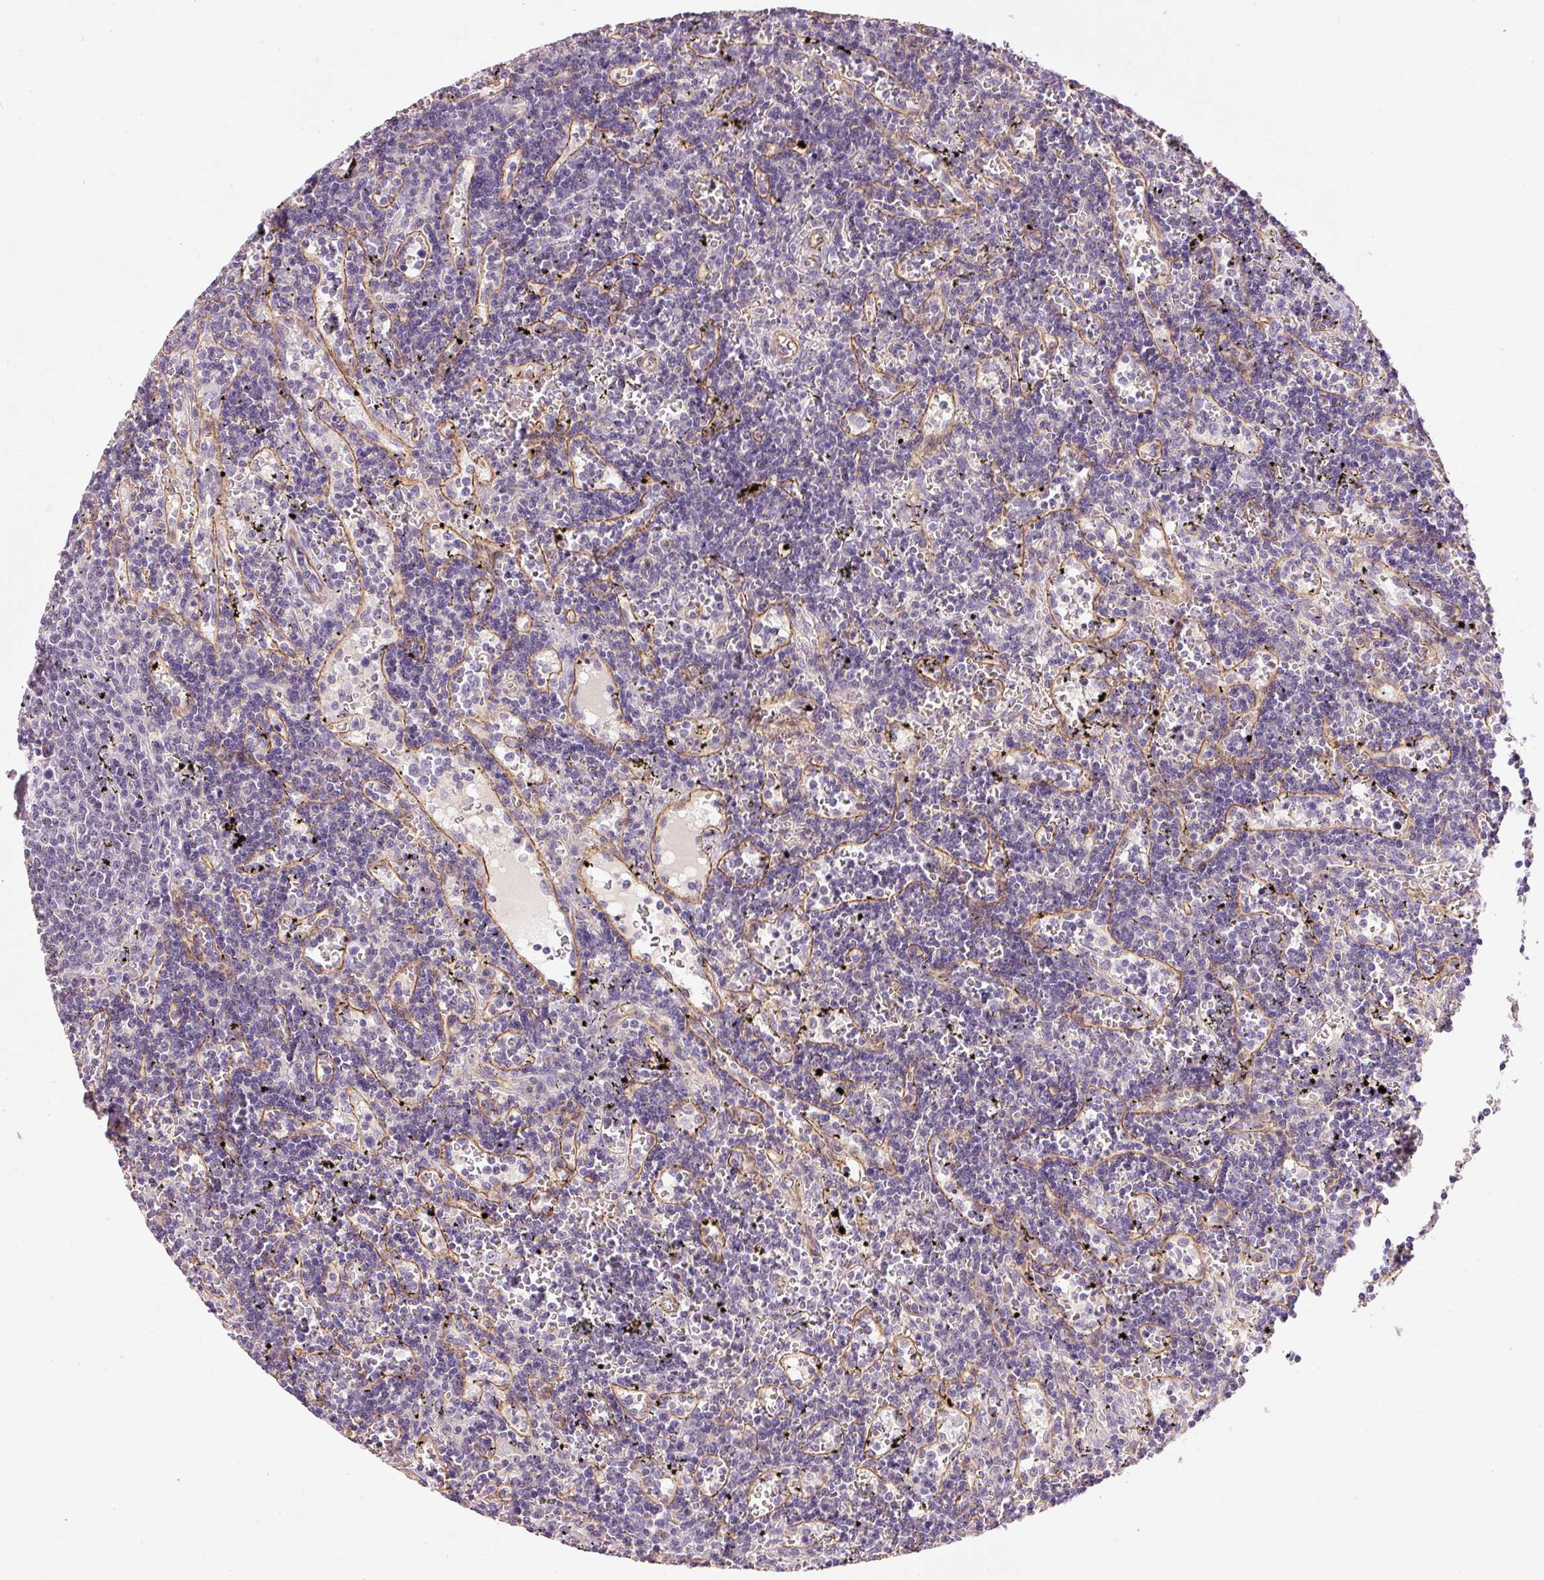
{"staining": {"intensity": "negative", "quantity": "none", "location": "none"}, "tissue": "lymphoma", "cell_type": "Tumor cells", "image_type": "cancer", "snomed": [{"axis": "morphology", "description": "Malignant lymphoma, non-Hodgkin's type, Low grade"}, {"axis": "topography", "description": "Spleen"}], "caption": "Tumor cells are negative for brown protein staining in malignant lymphoma, non-Hodgkin's type (low-grade).", "gene": "OSR2", "patient": {"sex": "male", "age": 60}}